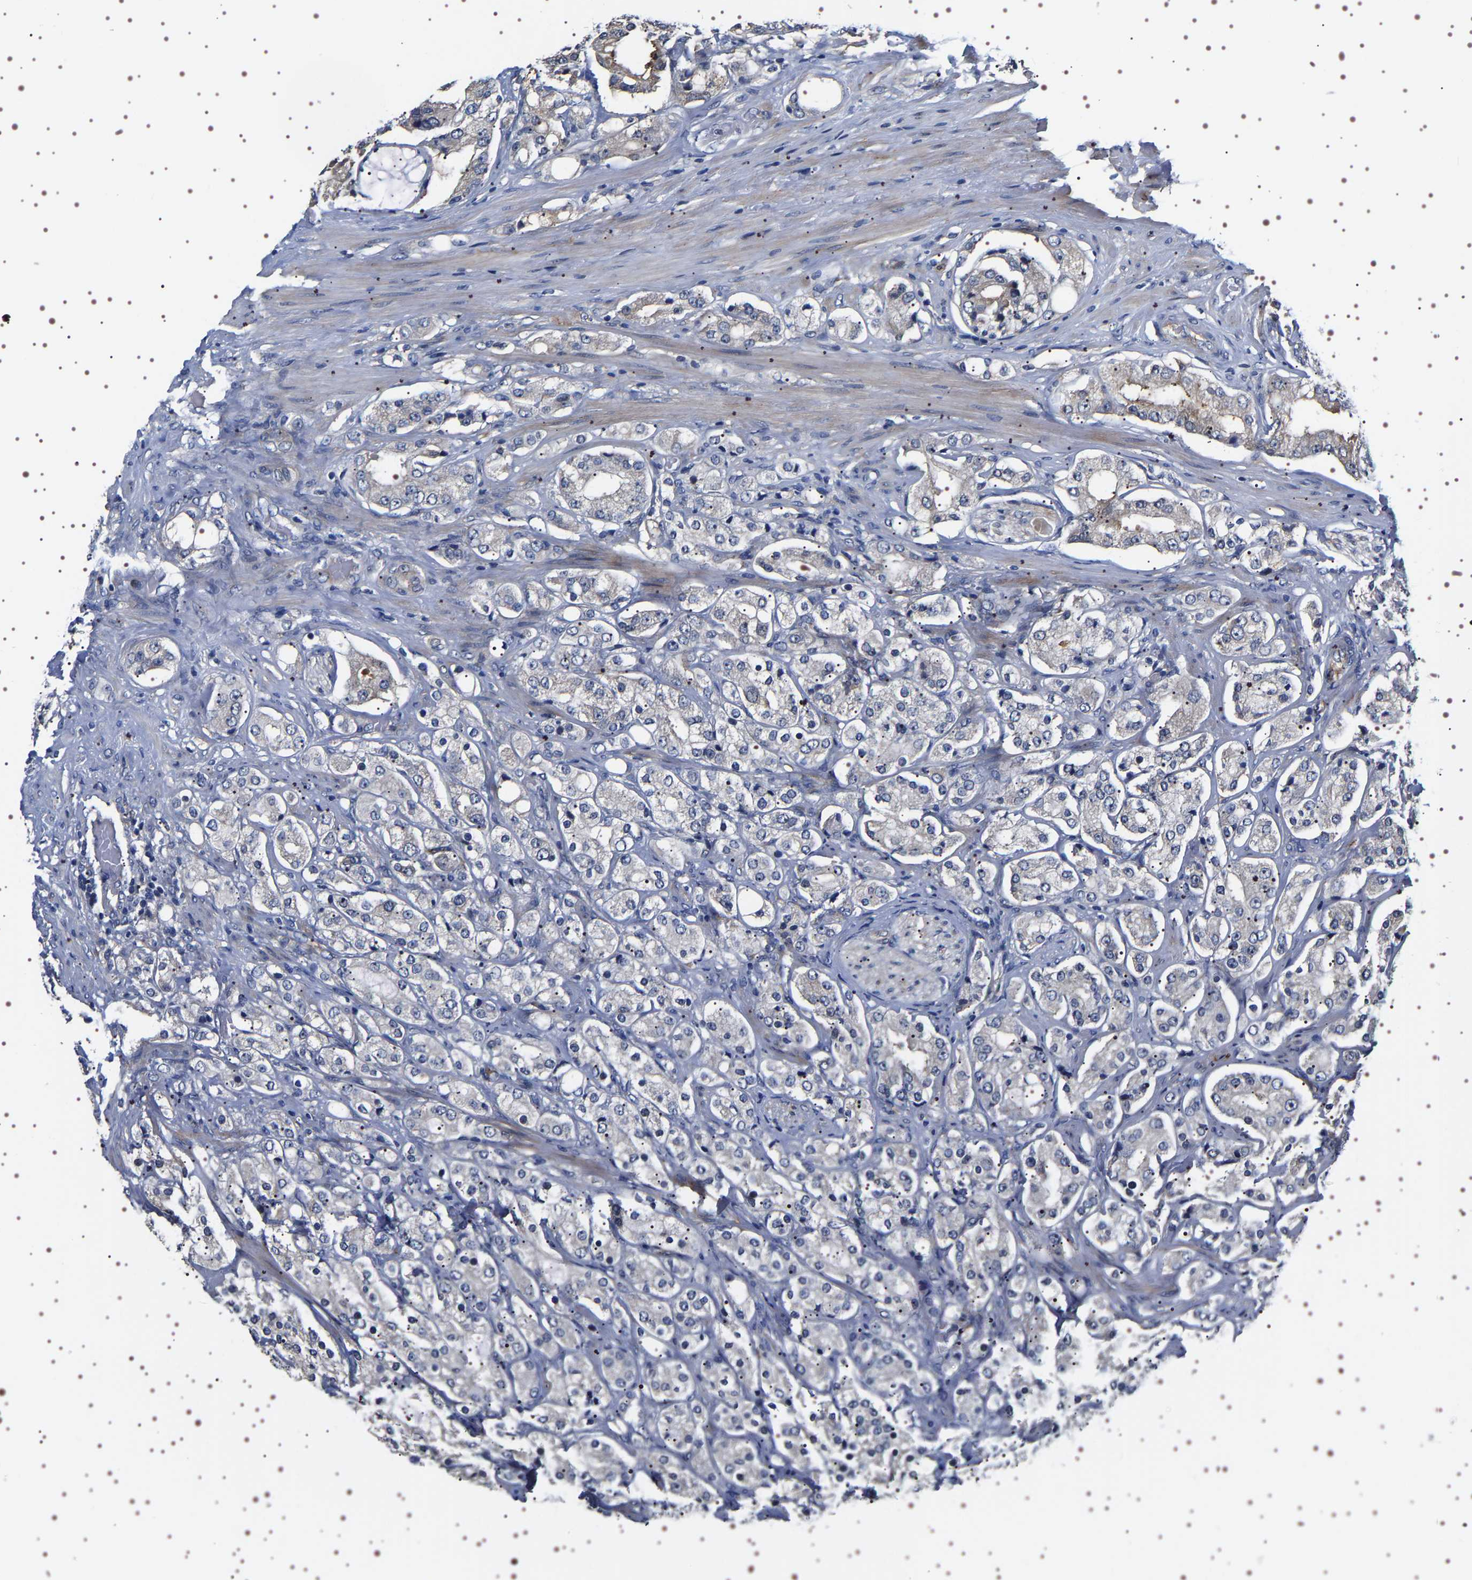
{"staining": {"intensity": "weak", "quantity": "<25%", "location": "cytoplasmic/membranous"}, "tissue": "prostate cancer", "cell_type": "Tumor cells", "image_type": "cancer", "snomed": [{"axis": "morphology", "description": "Adenocarcinoma, High grade"}, {"axis": "topography", "description": "Prostate"}], "caption": "A photomicrograph of prostate cancer stained for a protein shows no brown staining in tumor cells.", "gene": "ALPL", "patient": {"sex": "male", "age": 68}}